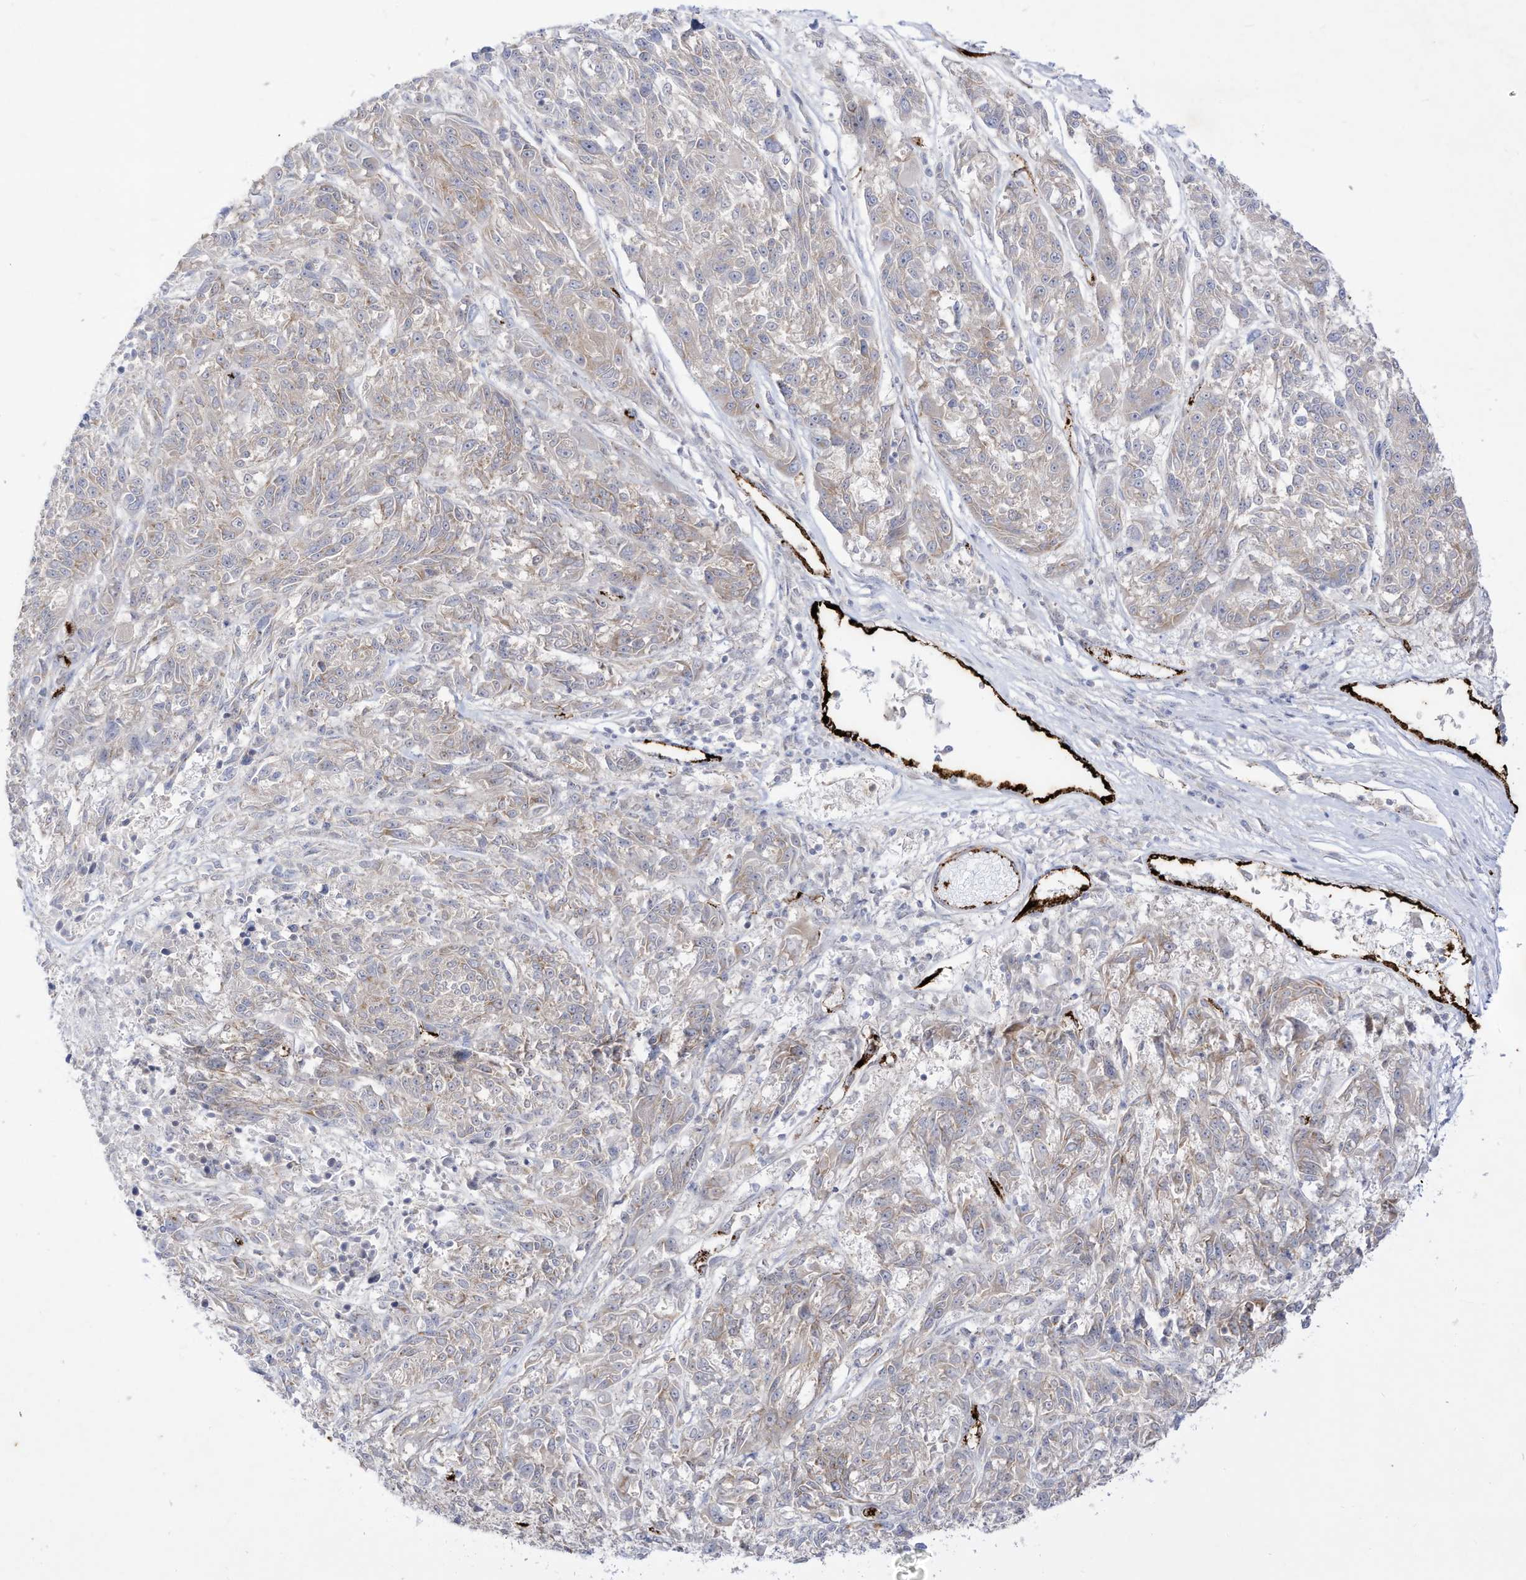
{"staining": {"intensity": "weak", "quantity": "<25%", "location": "cytoplasmic/membranous"}, "tissue": "melanoma", "cell_type": "Tumor cells", "image_type": "cancer", "snomed": [{"axis": "morphology", "description": "Malignant melanoma, NOS"}, {"axis": "topography", "description": "Skin"}], "caption": "Malignant melanoma was stained to show a protein in brown. There is no significant expression in tumor cells.", "gene": "ZGRF1", "patient": {"sex": "male", "age": 53}}